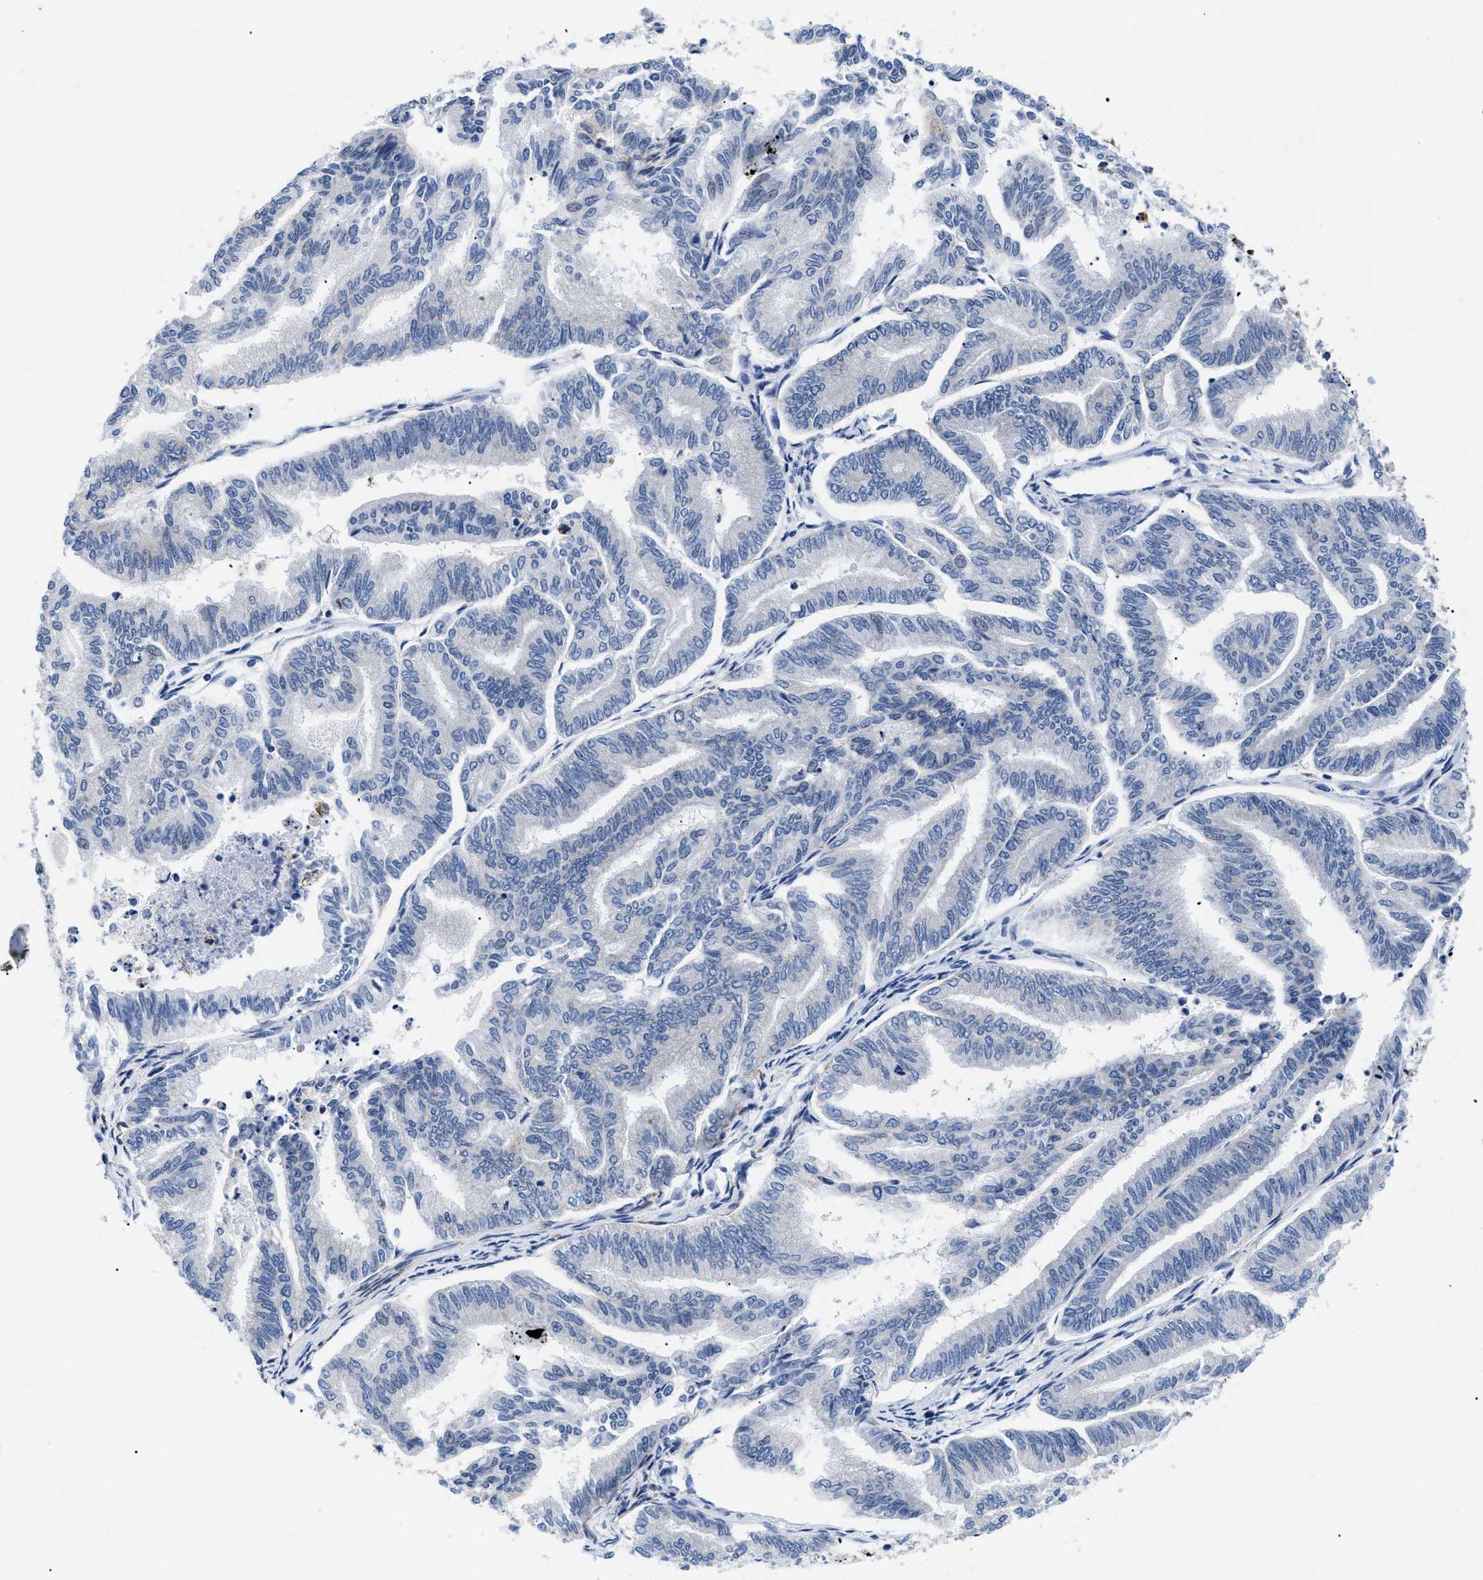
{"staining": {"intensity": "negative", "quantity": "none", "location": "none"}, "tissue": "endometrial cancer", "cell_type": "Tumor cells", "image_type": "cancer", "snomed": [{"axis": "morphology", "description": "Adenocarcinoma, NOS"}, {"axis": "topography", "description": "Endometrium"}], "caption": "Endometrial cancer stained for a protein using immunohistochemistry (IHC) displays no positivity tumor cells.", "gene": "GPR149", "patient": {"sex": "female", "age": 79}}